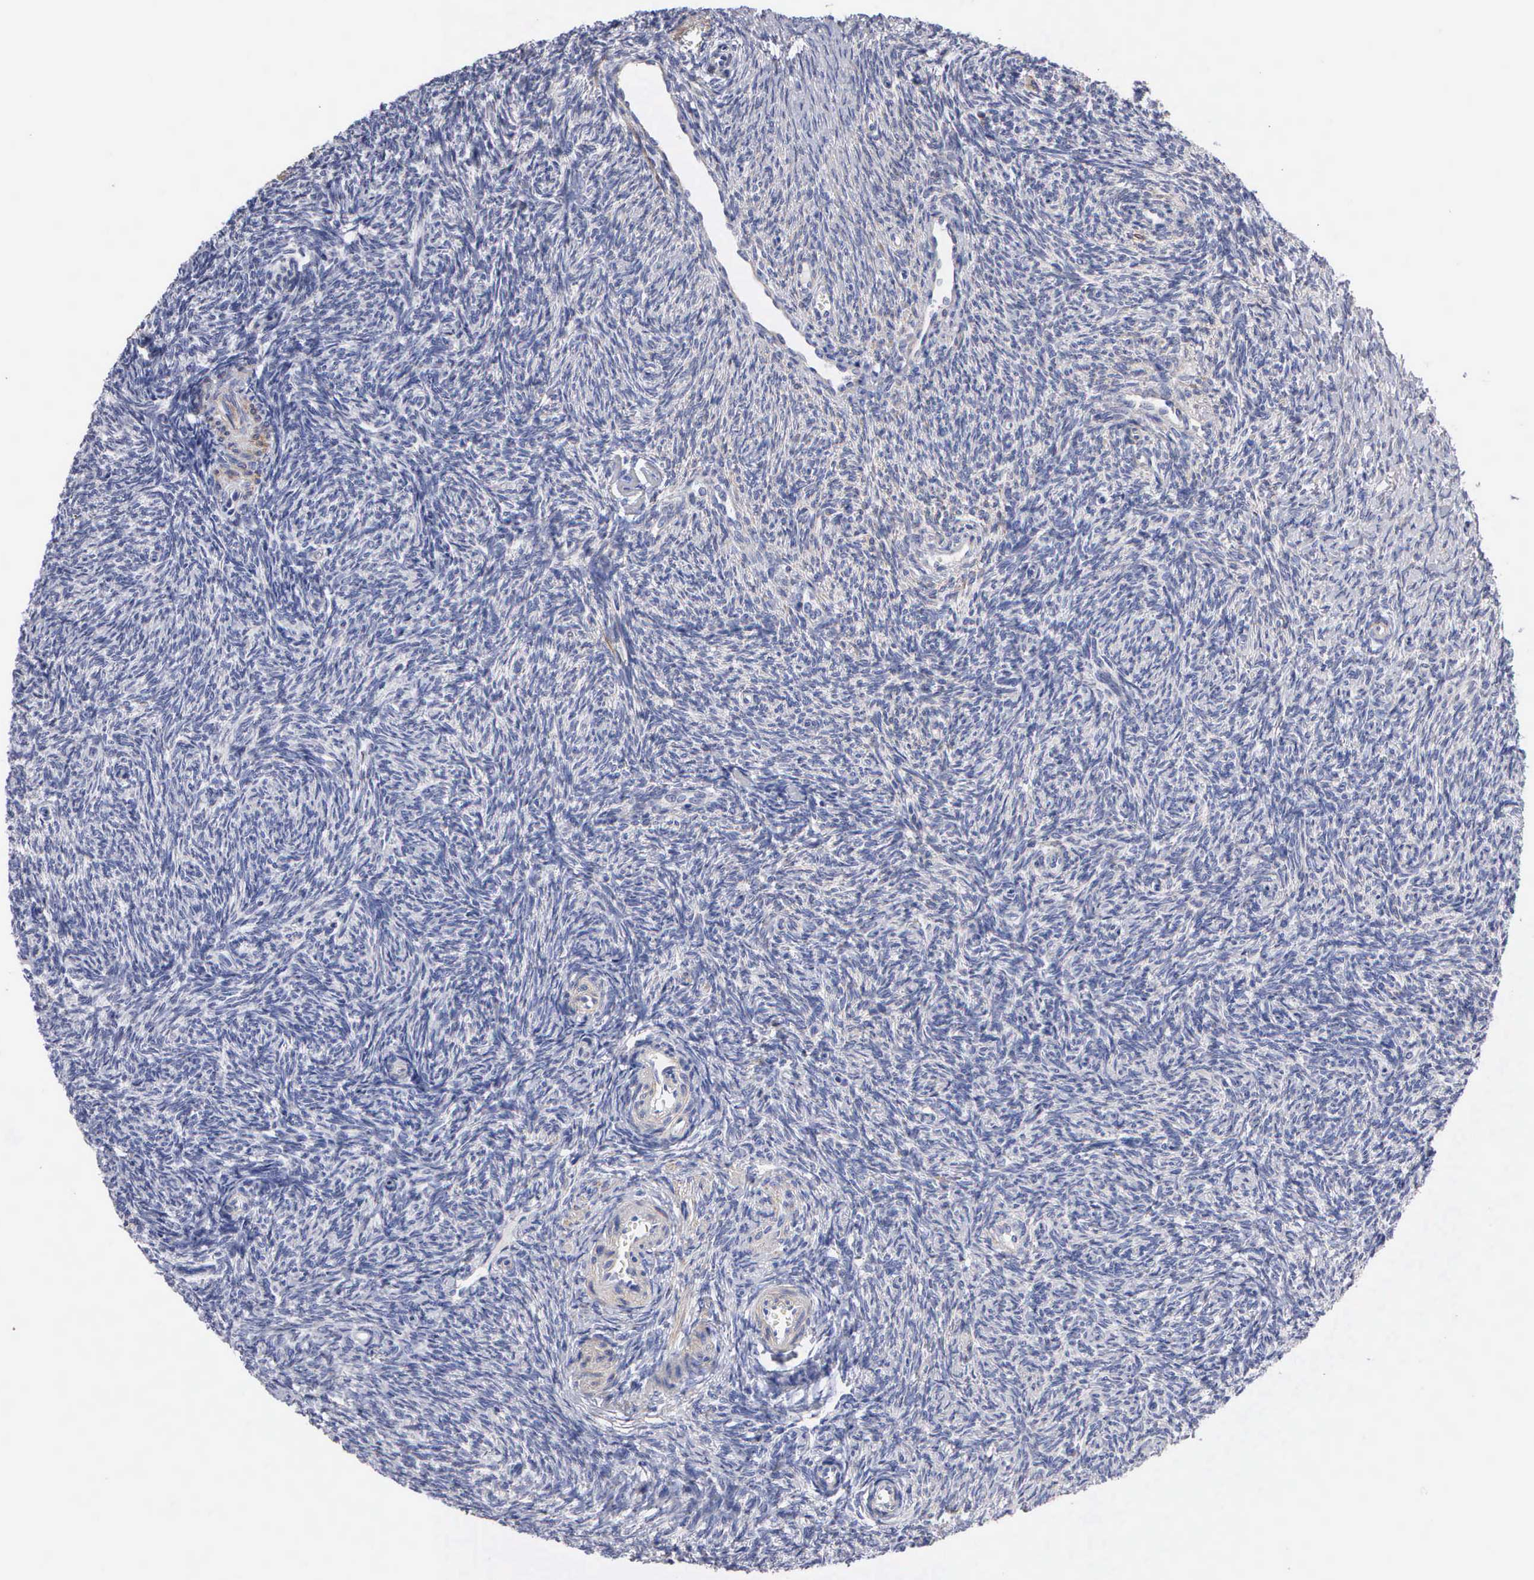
{"staining": {"intensity": "negative", "quantity": "none", "location": "none"}, "tissue": "ovary", "cell_type": "Ovarian stroma cells", "image_type": "normal", "snomed": [{"axis": "morphology", "description": "Normal tissue, NOS"}, {"axis": "topography", "description": "Ovary"}], "caption": "A high-resolution photomicrograph shows immunohistochemistry staining of benign ovary, which displays no significant positivity in ovarian stroma cells. Nuclei are stained in blue.", "gene": "ELFN2", "patient": {"sex": "female", "age": 32}}